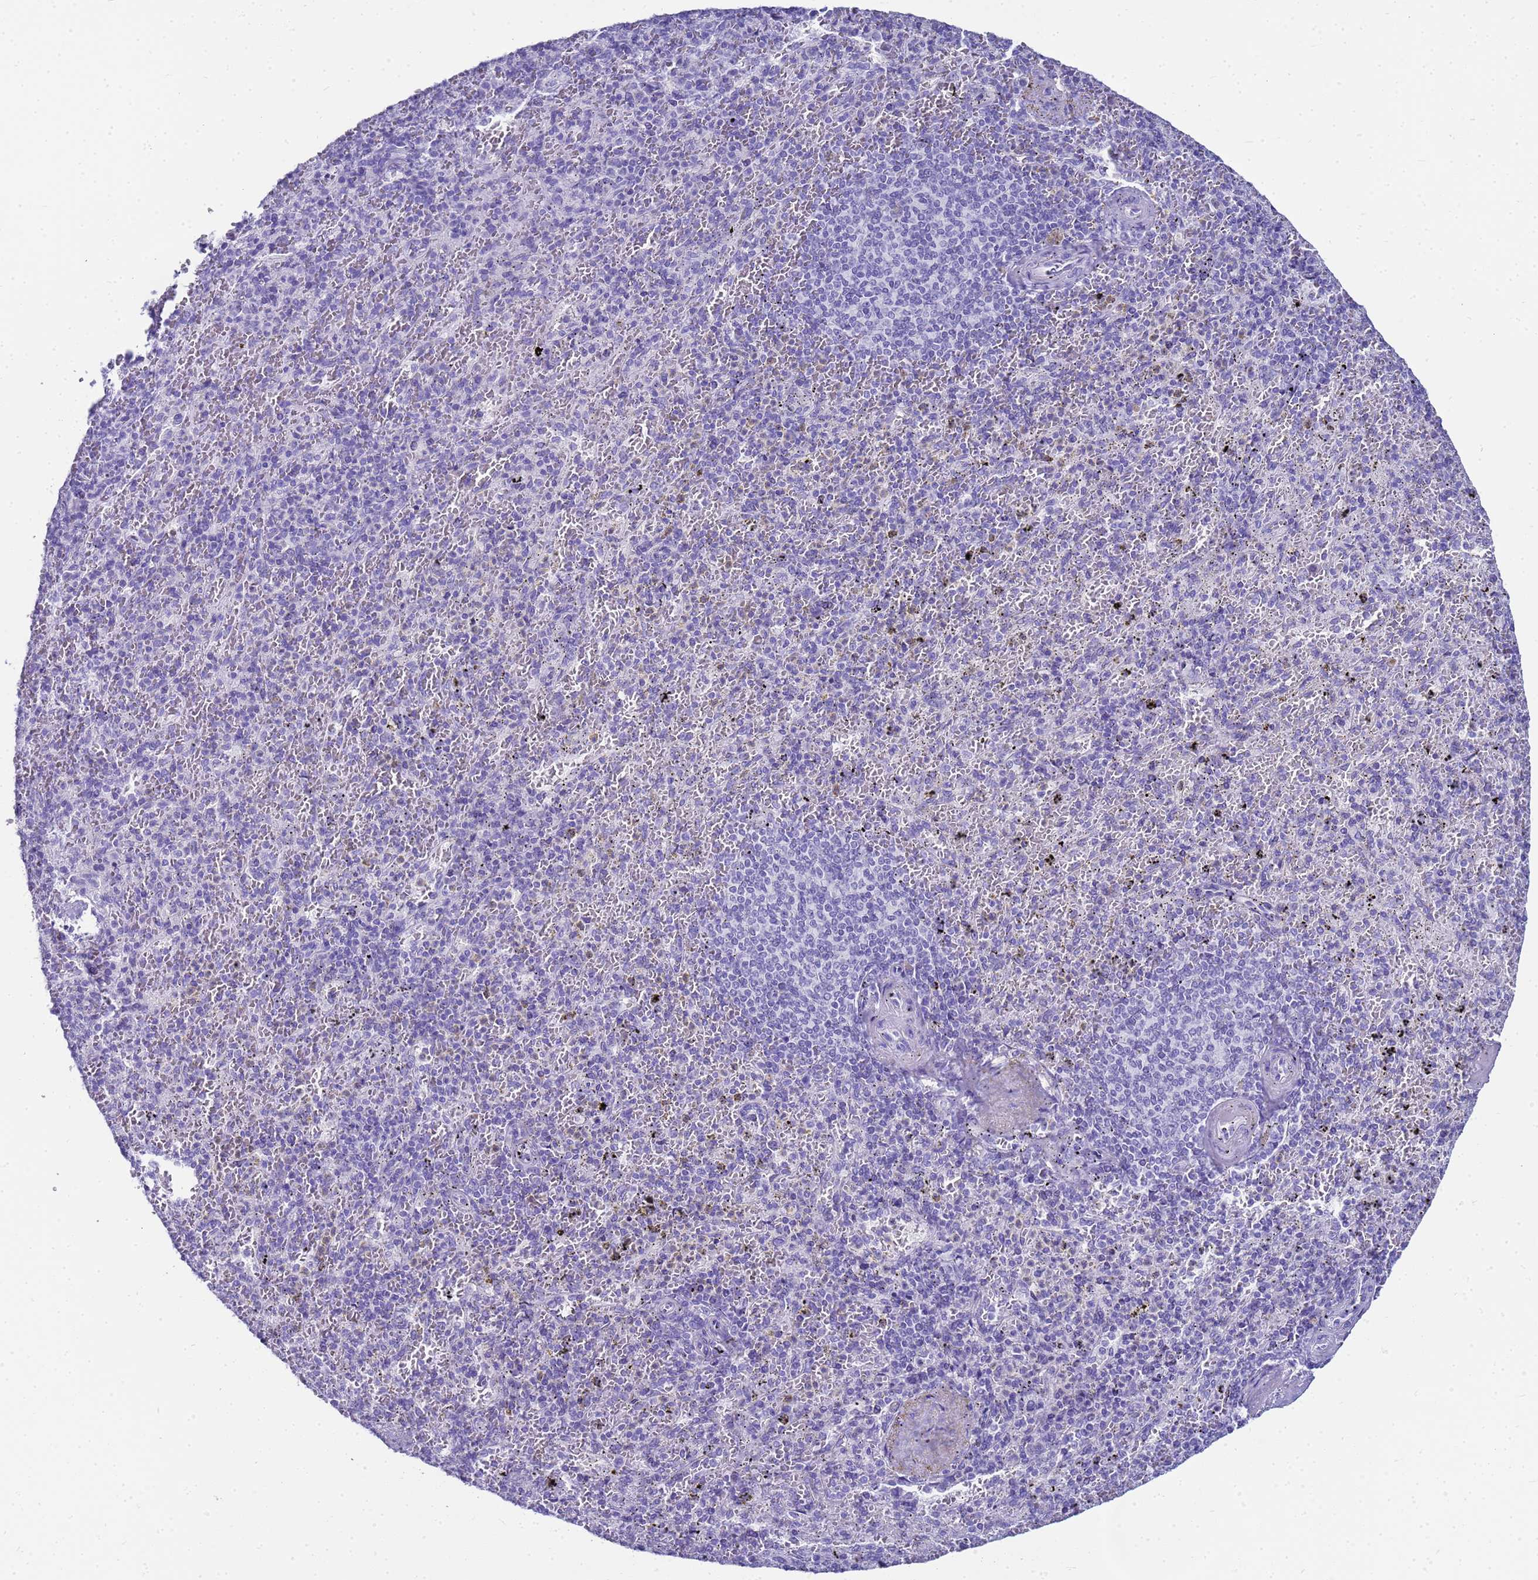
{"staining": {"intensity": "negative", "quantity": "none", "location": "none"}, "tissue": "spleen", "cell_type": "Cells in red pulp", "image_type": "normal", "snomed": [{"axis": "morphology", "description": "Normal tissue, NOS"}, {"axis": "topography", "description": "Spleen"}], "caption": "Immunohistochemical staining of unremarkable spleen displays no significant staining in cells in red pulp. (DAB immunohistochemistry (IHC), high magnification).", "gene": "CKB", "patient": {"sex": "male", "age": 82}}